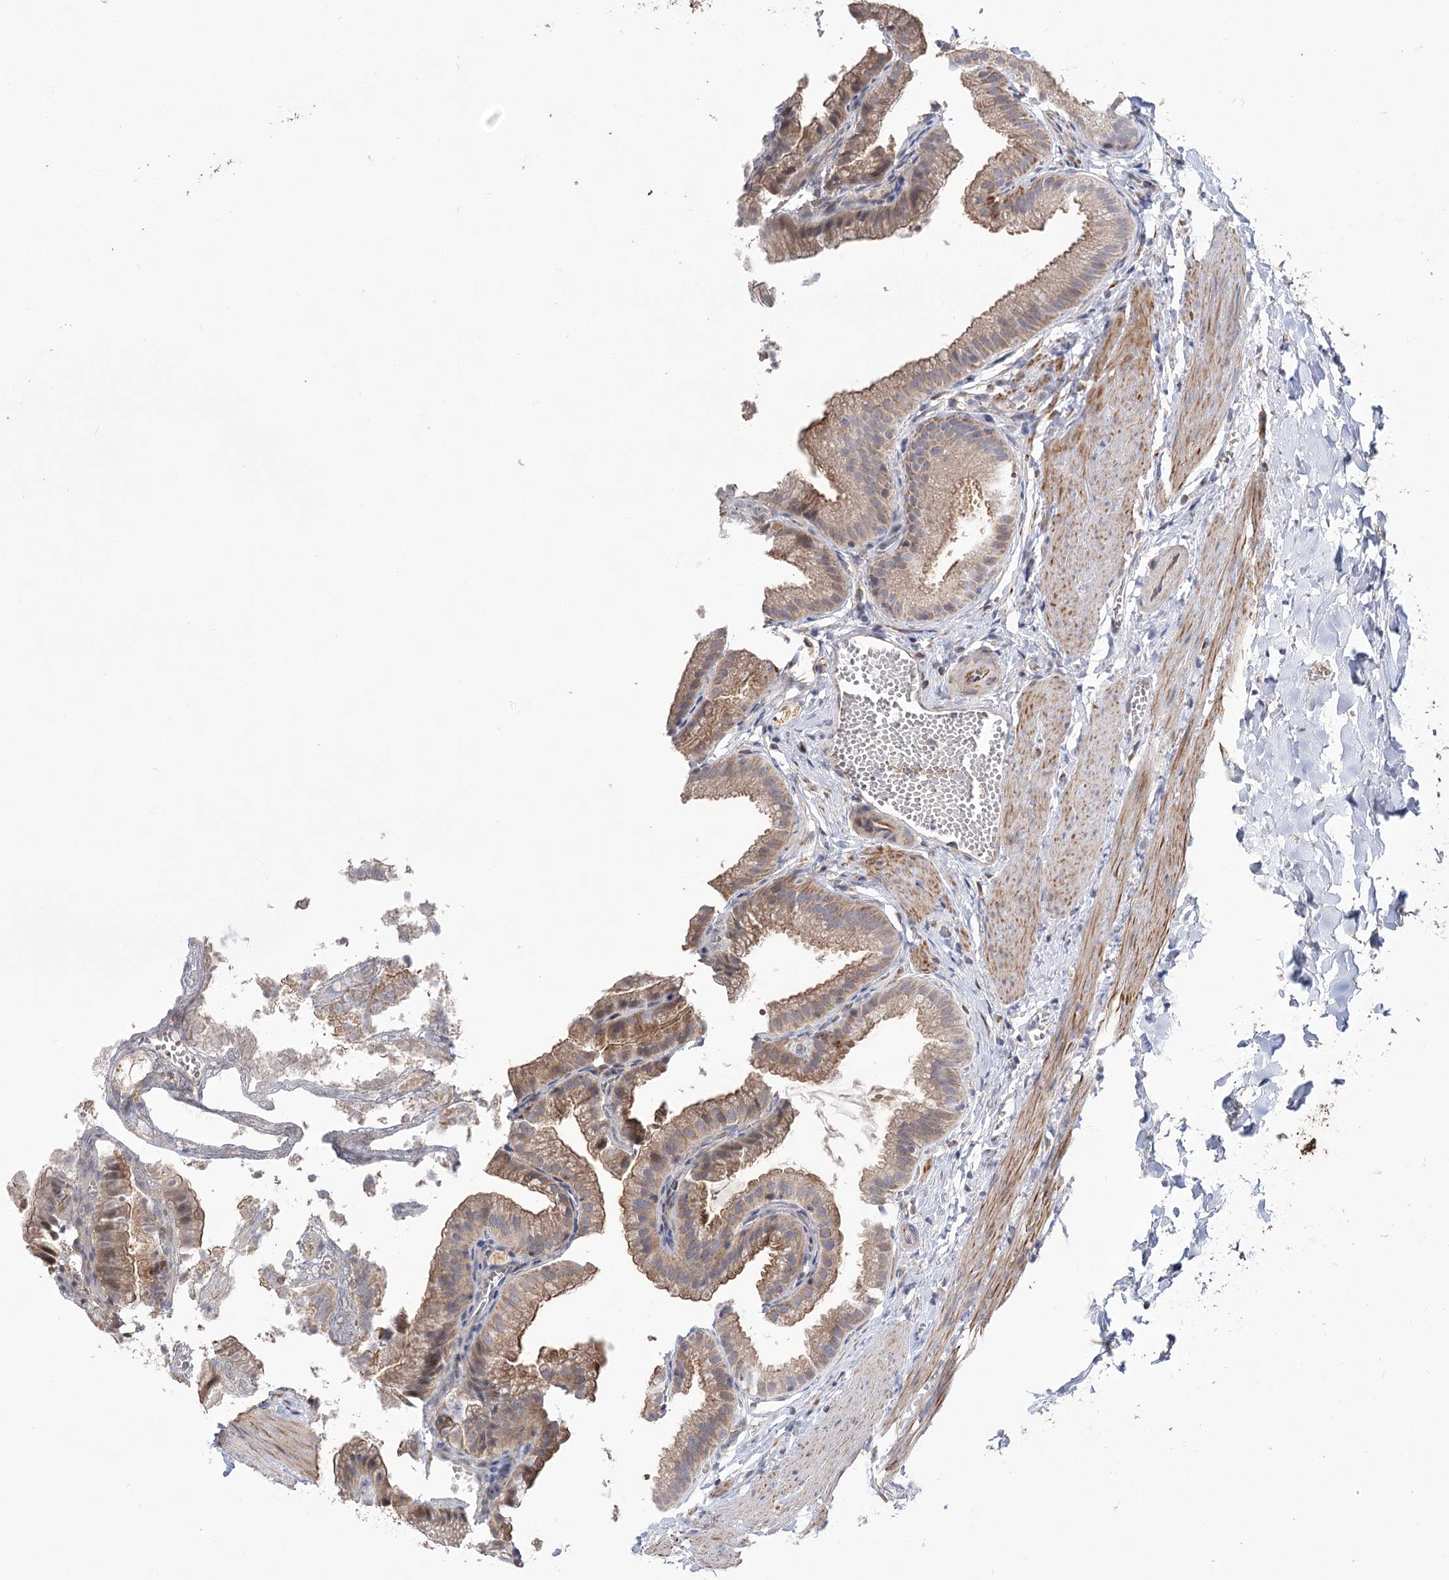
{"staining": {"intensity": "moderate", "quantity": ">75%", "location": "cytoplasmic/membranous"}, "tissue": "gallbladder", "cell_type": "Glandular cells", "image_type": "normal", "snomed": [{"axis": "morphology", "description": "Normal tissue, NOS"}, {"axis": "topography", "description": "Gallbladder"}], "caption": "Immunohistochemistry (IHC) (DAB (3,3'-diaminobenzidine)) staining of benign human gallbladder exhibits moderate cytoplasmic/membranous protein staining in approximately >75% of glandular cells.", "gene": "ECHDC3", "patient": {"sex": "male", "age": 38}}